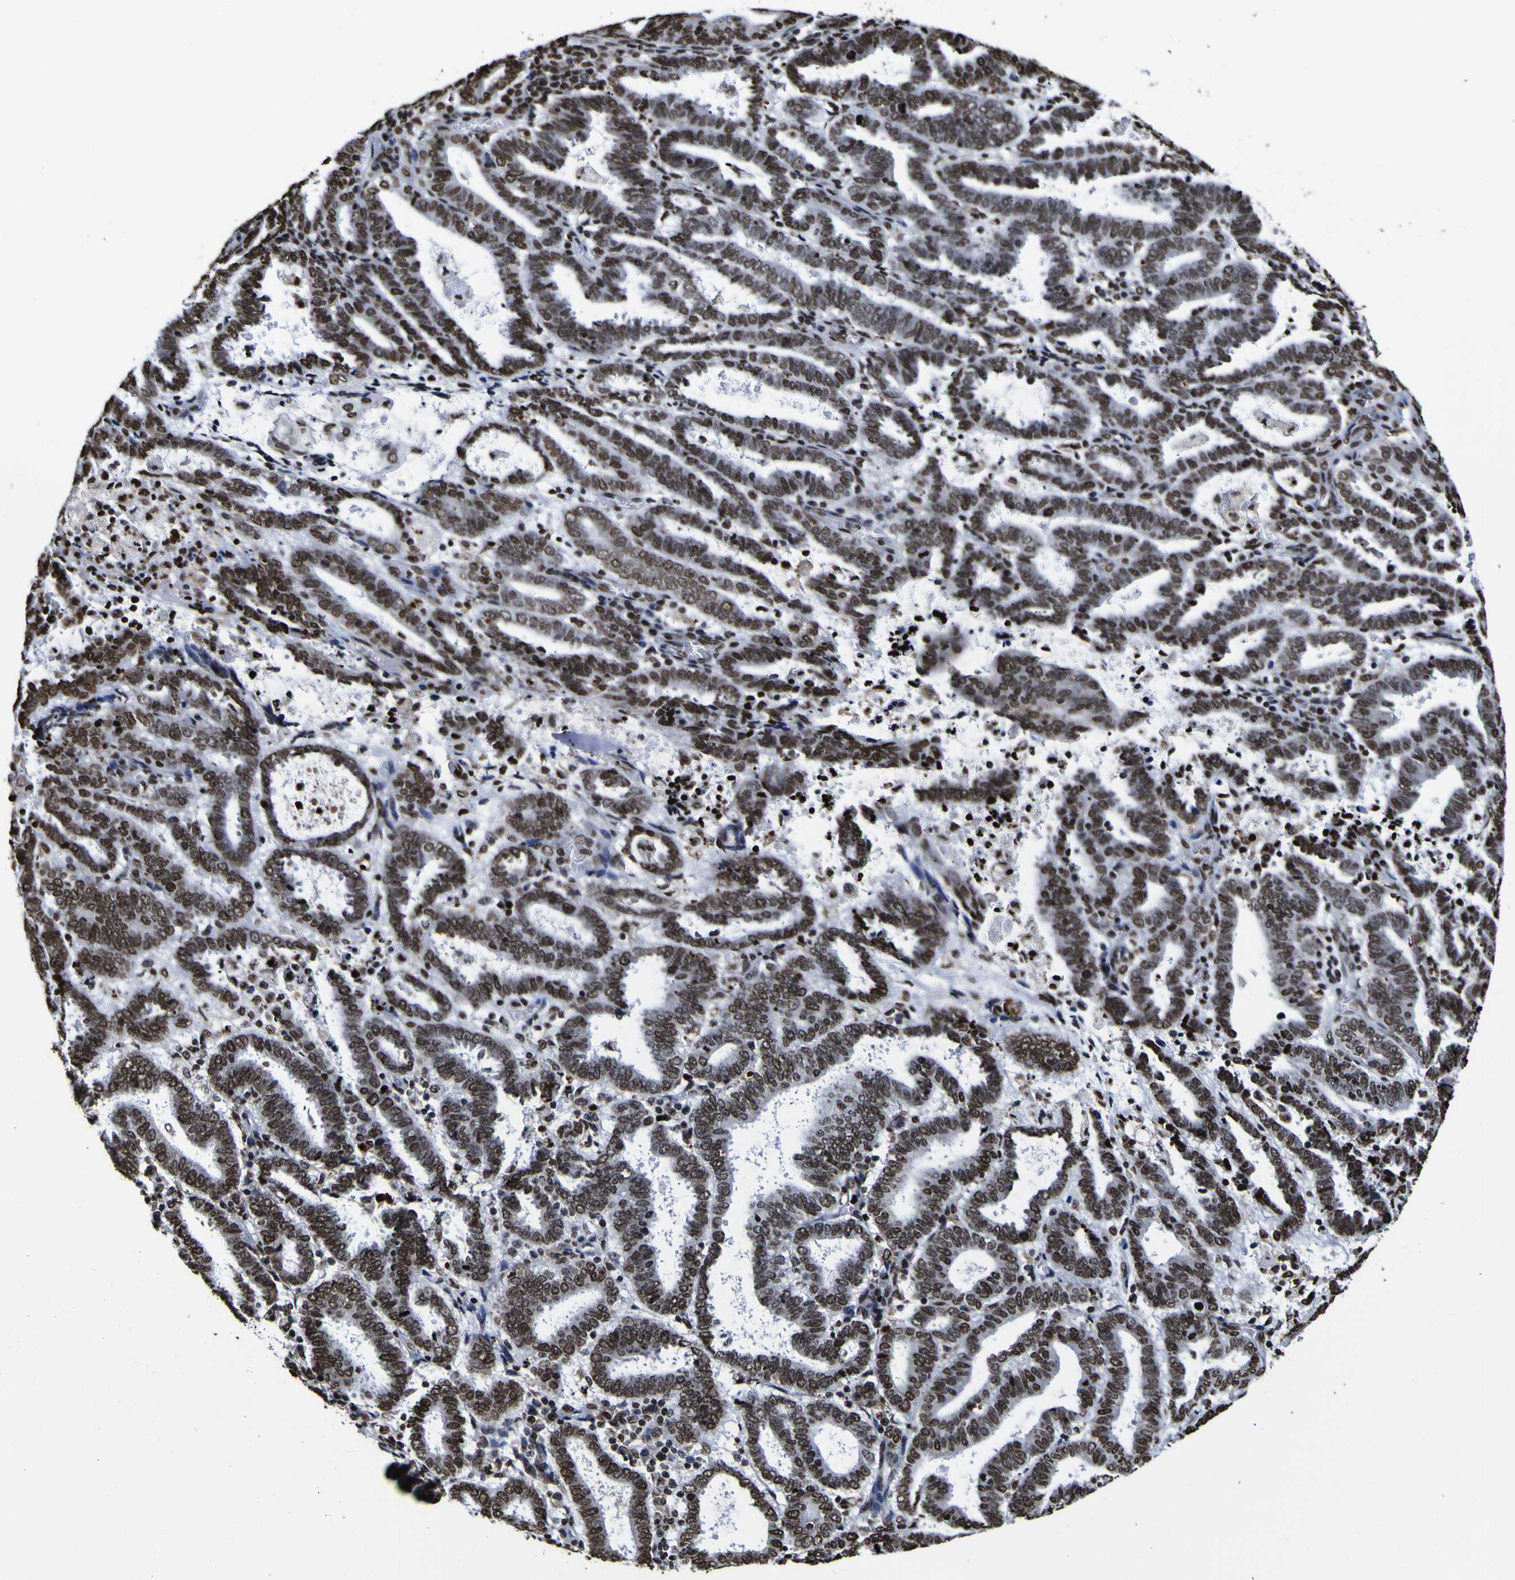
{"staining": {"intensity": "strong", "quantity": ">75%", "location": "nuclear"}, "tissue": "endometrial cancer", "cell_type": "Tumor cells", "image_type": "cancer", "snomed": [{"axis": "morphology", "description": "Adenocarcinoma, NOS"}, {"axis": "topography", "description": "Uterus"}], "caption": "The photomicrograph reveals a brown stain indicating the presence of a protein in the nuclear of tumor cells in endometrial cancer.", "gene": "PIAS1", "patient": {"sex": "female", "age": 83}}